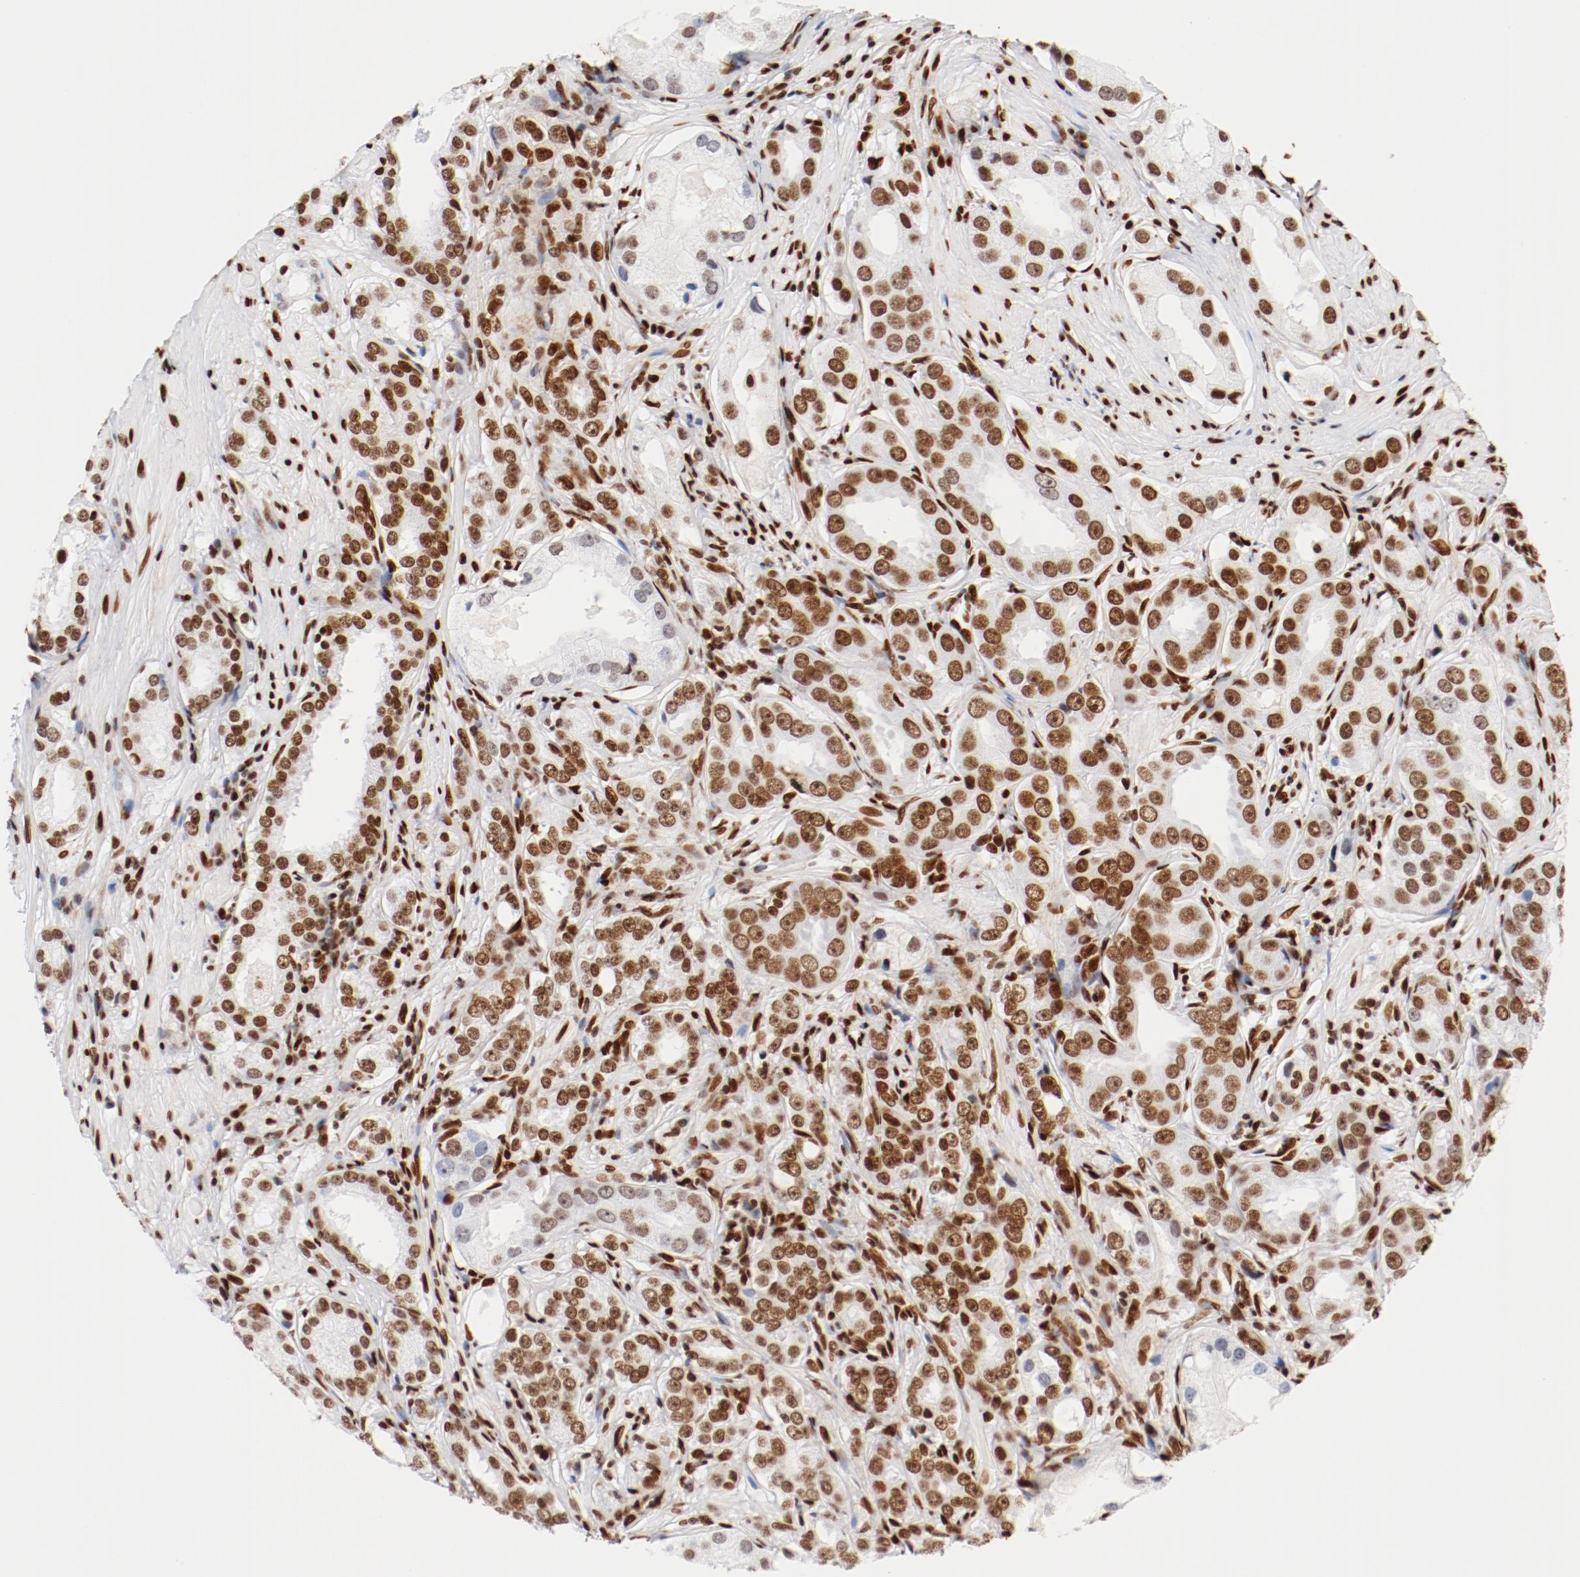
{"staining": {"intensity": "moderate", "quantity": ">75%", "location": "nuclear"}, "tissue": "prostate cancer", "cell_type": "Tumor cells", "image_type": "cancer", "snomed": [{"axis": "morphology", "description": "Adenocarcinoma, Medium grade"}, {"axis": "topography", "description": "Prostate"}], "caption": "Protein staining of prostate cancer (adenocarcinoma (medium-grade)) tissue exhibits moderate nuclear staining in about >75% of tumor cells. (Brightfield microscopy of DAB IHC at high magnification).", "gene": "CTBP1", "patient": {"sex": "male", "age": 53}}